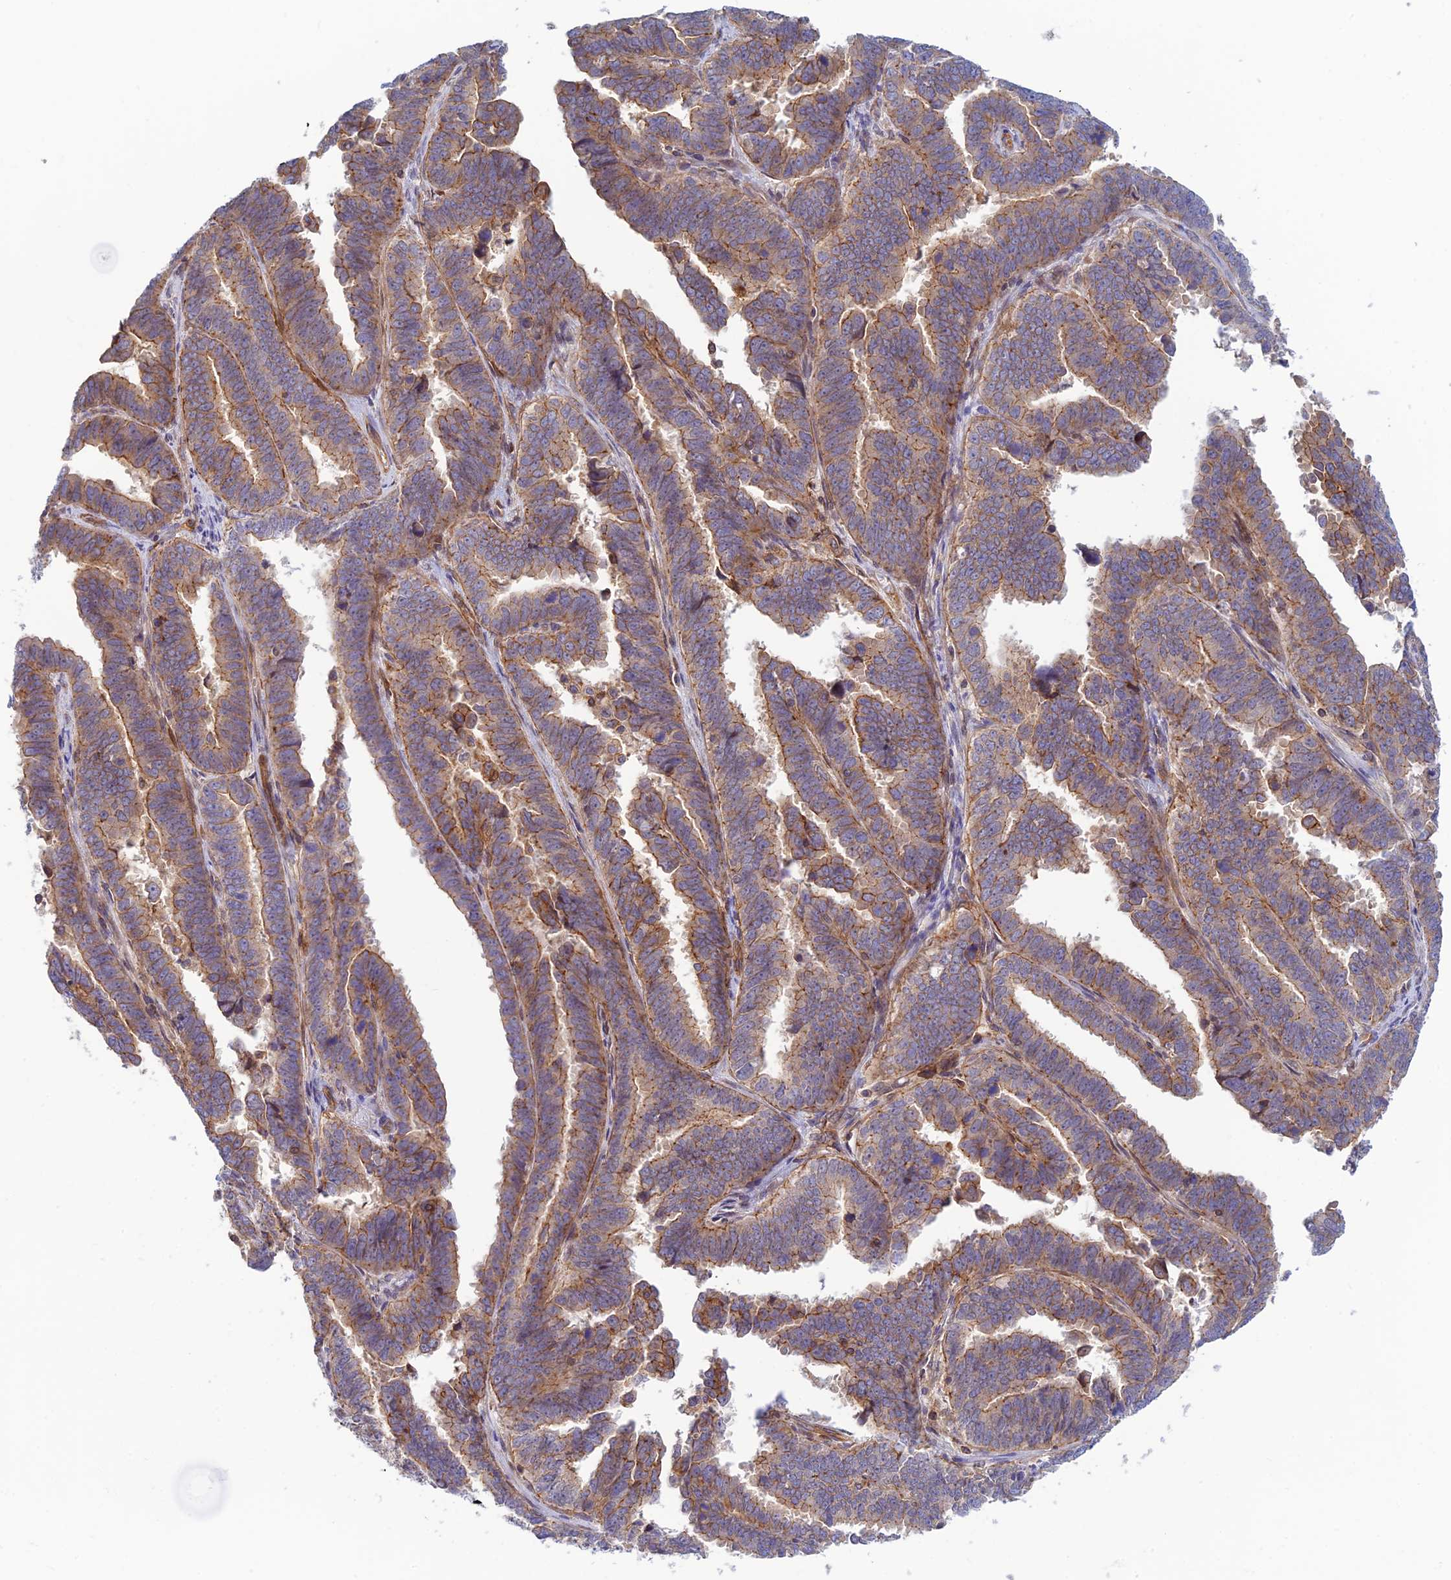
{"staining": {"intensity": "weak", "quantity": "25%-75%", "location": "cytoplasmic/membranous"}, "tissue": "endometrial cancer", "cell_type": "Tumor cells", "image_type": "cancer", "snomed": [{"axis": "morphology", "description": "Adenocarcinoma, NOS"}, {"axis": "topography", "description": "Endometrium"}], "caption": "Immunohistochemical staining of human endometrial cancer exhibits low levels of weak cytoplasmic/membranous expression in approximately 25%-75% of tumor cells.", "gene": "PPP1R12C", "patient": {"sex": "female", "age": 75}}